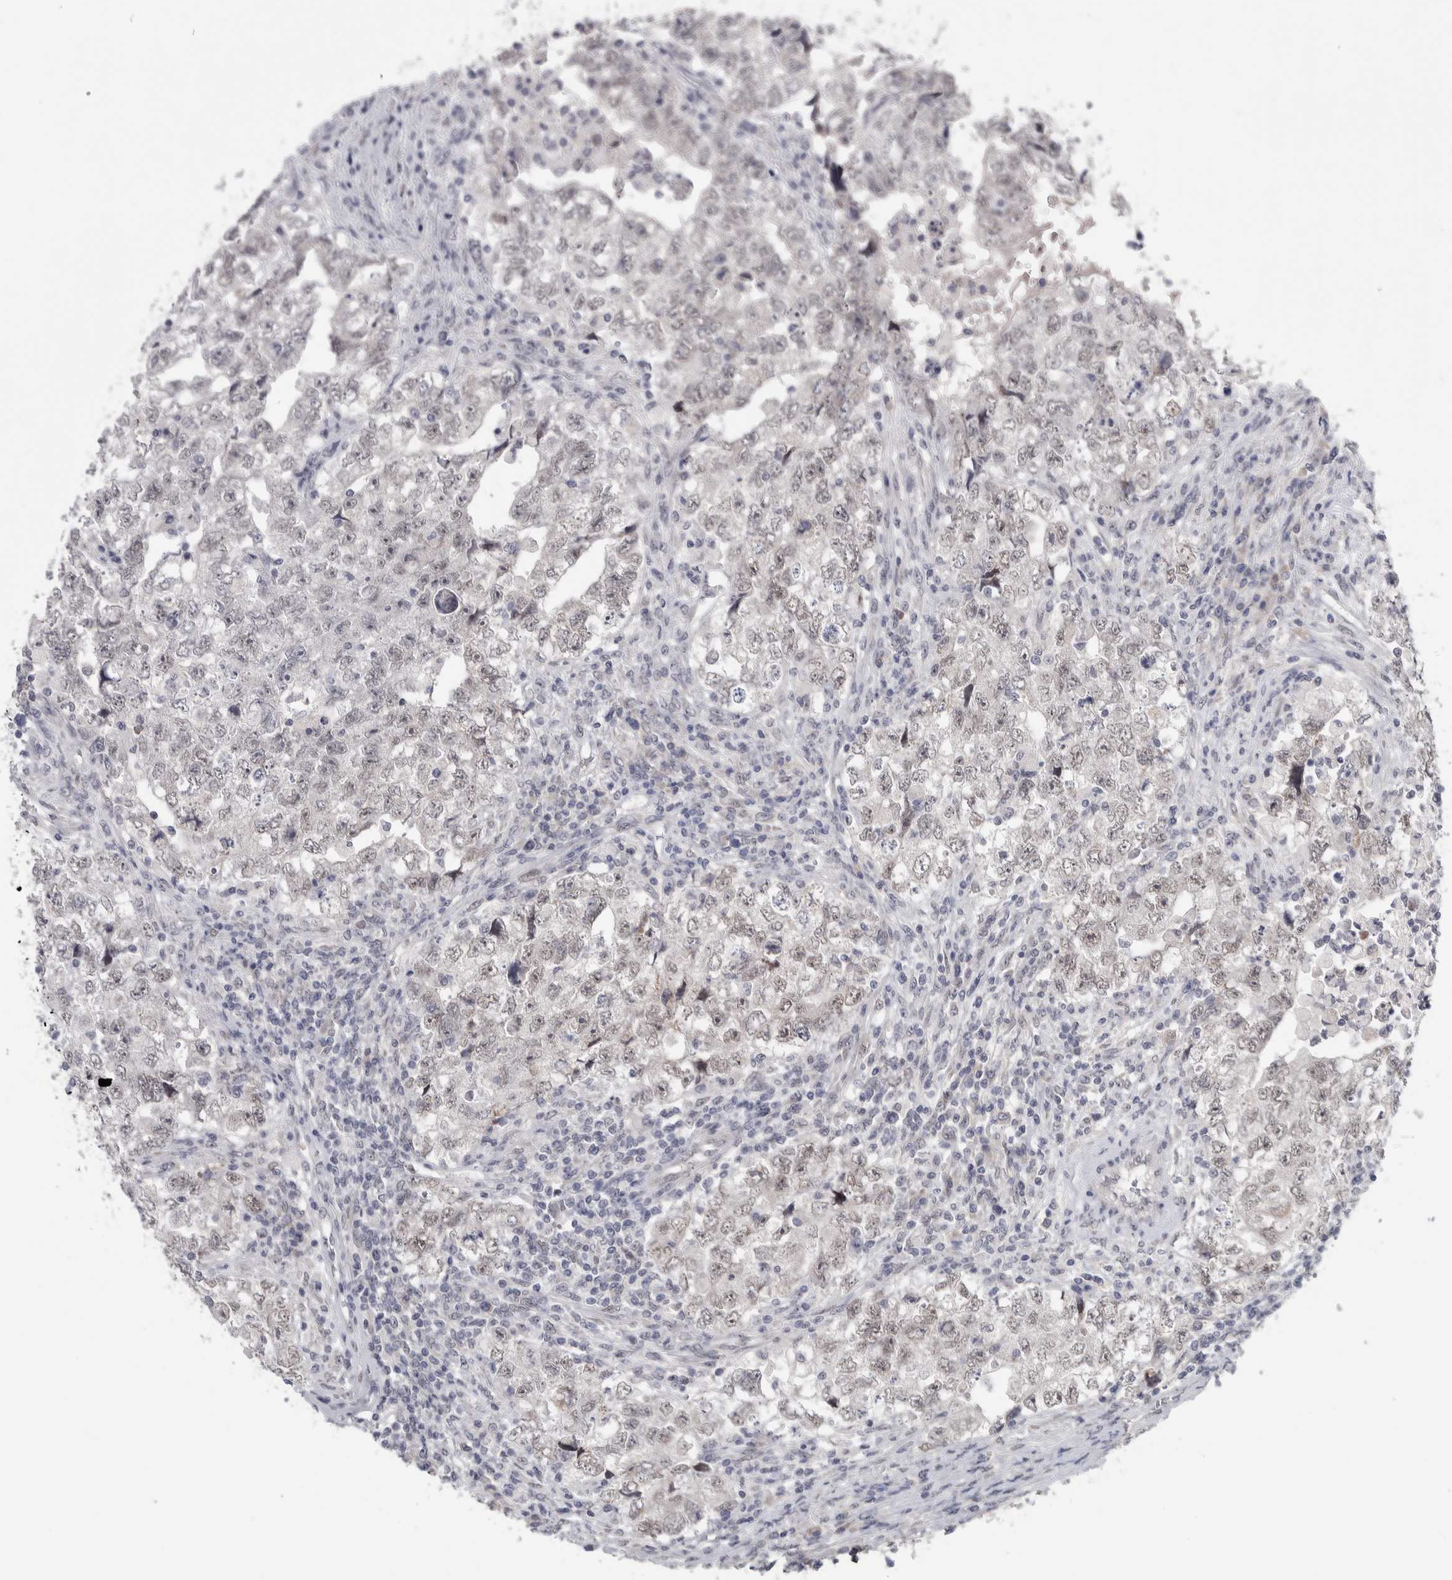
{"staining": {"intensity": "weak", "quantity": ">75%", "location": "nuclear"}, "tissue": "testis cancer", "cell_type": "Tumor cells", "image_type": "cancer", "snomed": [{"axis": "morphology", "description": "Carcinoma, Embryonal, NOS"}, {"axis": "topography", "description": "Testis"}], "caption": "This is an image of immunohistochemistry (IHC) staining of testis embryonal carcinoma, which shows weak staining in the nuclear of tumor cells.", "gene": "ASPN", "patient": {"sex": "male", "age": 36}}